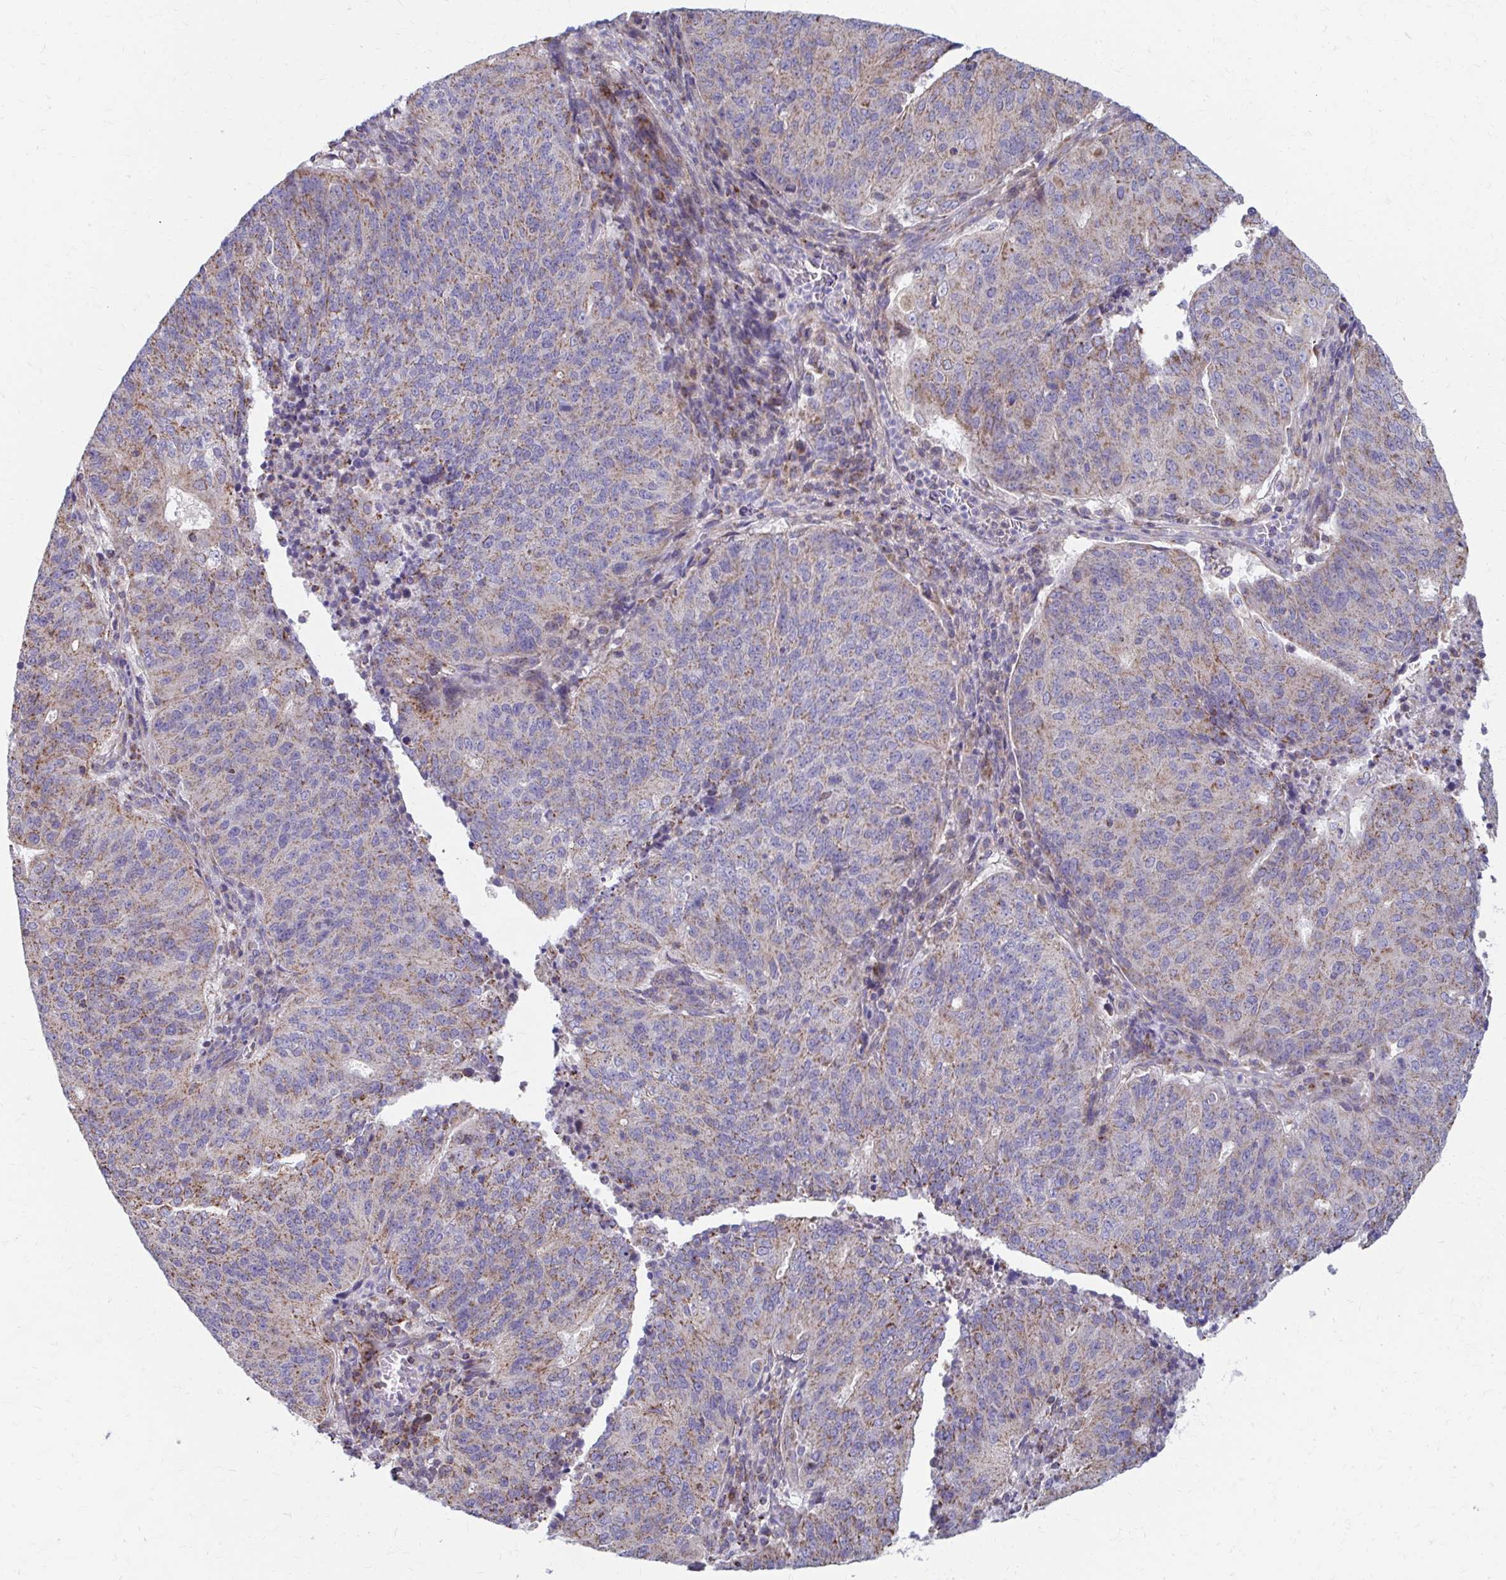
{"staining": {"intensity": "weak", "quantity": ">75%", "location": "cytoplasmic/membranous"}, "tissue": "endometrial cancer", "cell_type": "Tumor cells", "image_type": "cancer", "snomed": [{"axis": "morphology", "description": "Adenocarcinoma, NOS"}, {"axis": "topography", "description": "Endometrium"}], "caption": "This histopathology image demonstrates immunohistochemistry staining of endometrial cancer, with low weak cytoplasmic/membranous expression in approximately >75% of tumor cells.", "gene": "RCC1L", "patient": {"sex": "female", "age": 82}}